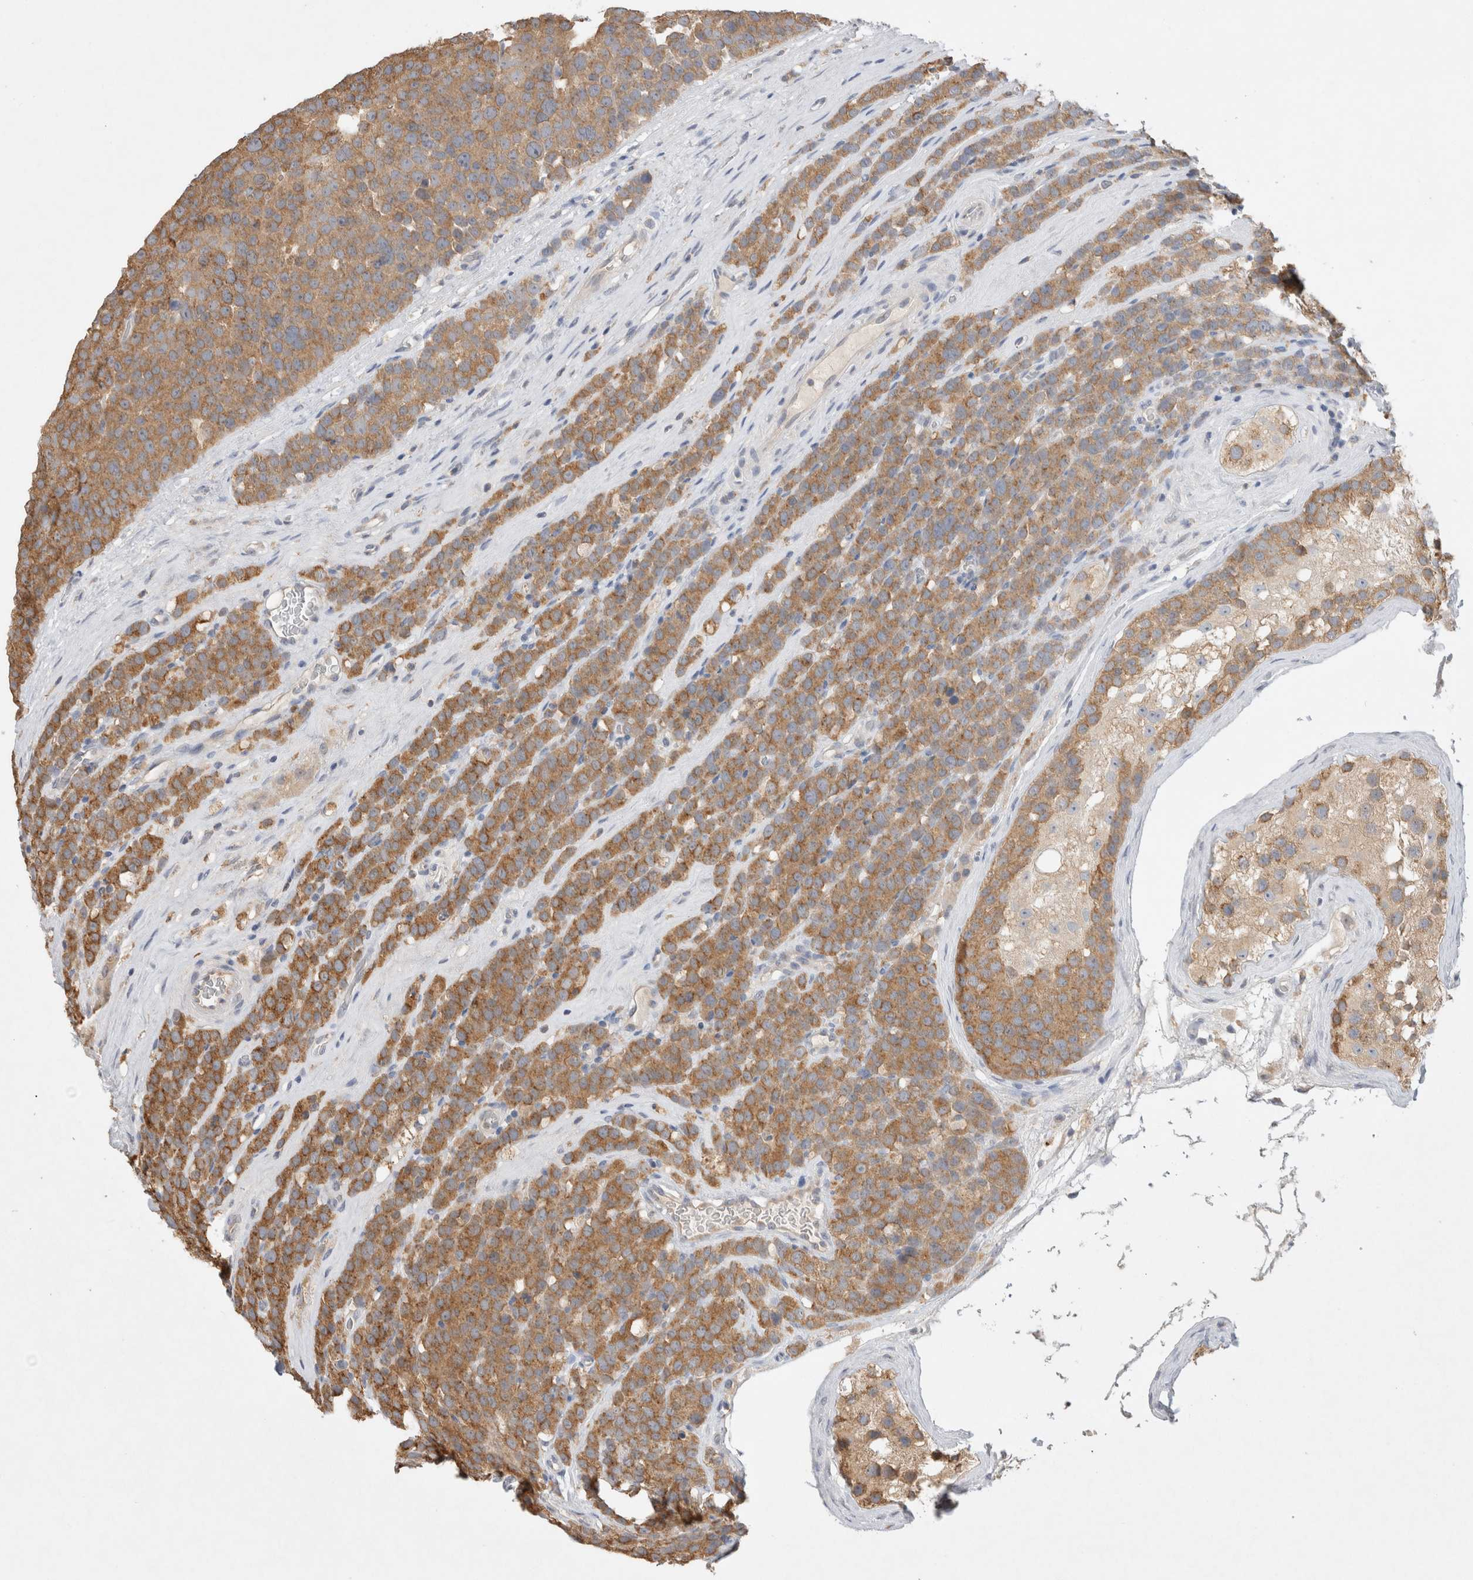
{"staining": {"intensity": "moderate", "quantity": ">75%", "location": "cytoplasmic/membranous"}, "tissue": "testis cancer", "cell_type": "Tumor cells", "image_type": "cancer", "snomed": [{"axis": "morphology", "description": "Seminoma, NOS"}, {"axis": "topography", "description": "Testis"}], "caption": "Immunohistochemistry image of neoplastic tissue: human testis cancer stained using immunohistochemistry exhibits medium levels of moderate protein expression localized specifically in the cytoplasmic/membranous of tumor cells, appearing as a cytoplasmic/membranous brown color.", "gene": "GAS1", "patient": {"sex": "male", "age": 71}}